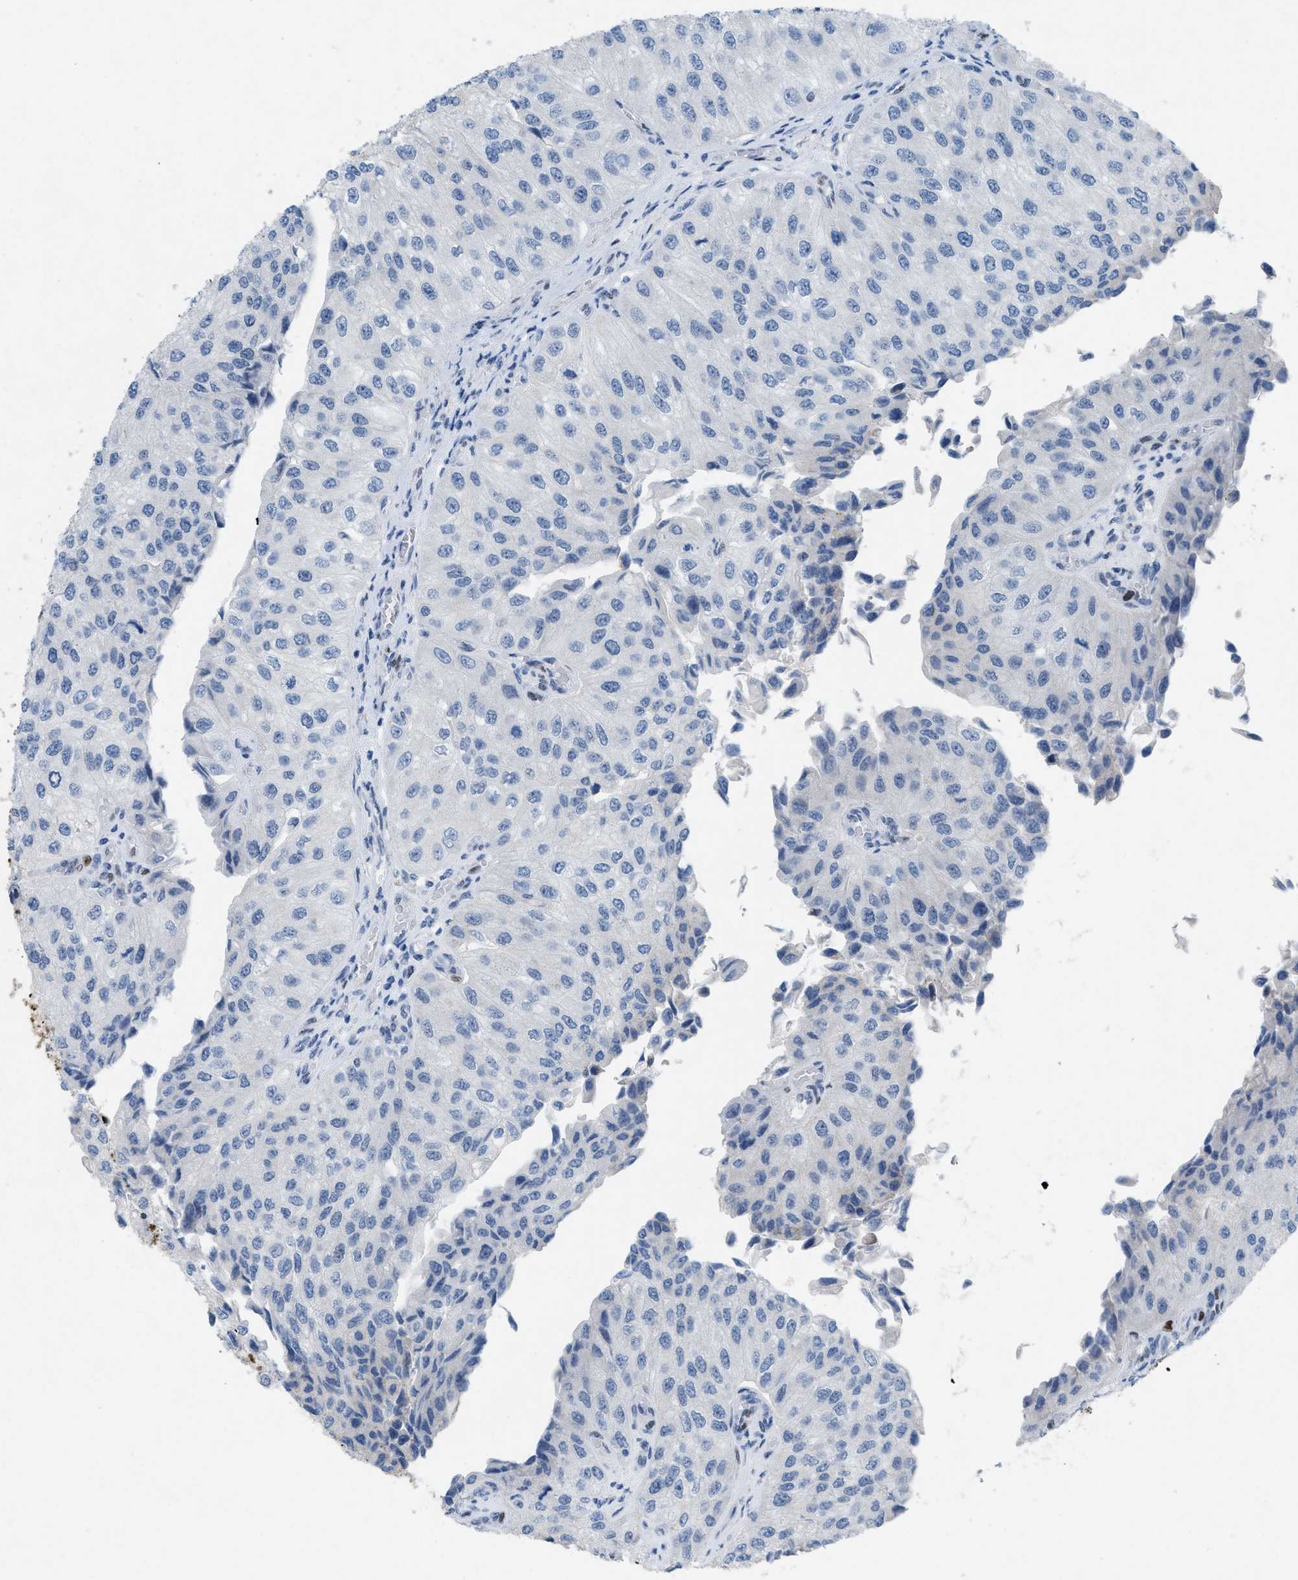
{"staining": {"intensity": "negative", "quantity": "none", "location": "none"}, "tissue": "urothelial cancer", "cell_type": "Tumor cells", "image_type": "cancer", "snomed": [{"axis": "morphology", "description": "Urothelial carcinoma, High grade"}, {"axis": "topography", "description": "Kidney"}, {"axis": "topography", "description": "Urinary bladder"}], "caption": "This is a histopathology image of immunohistochemistry staining of high-grade urothelial carcinoma, which shows no positivity in tumor cells. The staining was performed using DAB (3,3'-diaminobenzidine) to visualize the protein expression in brown, while the nuclei were stained in blue with hematoxylin (Magnification: 20x).", "gene": "TASOR", "patient": {"sex": "male", "age": 77}}